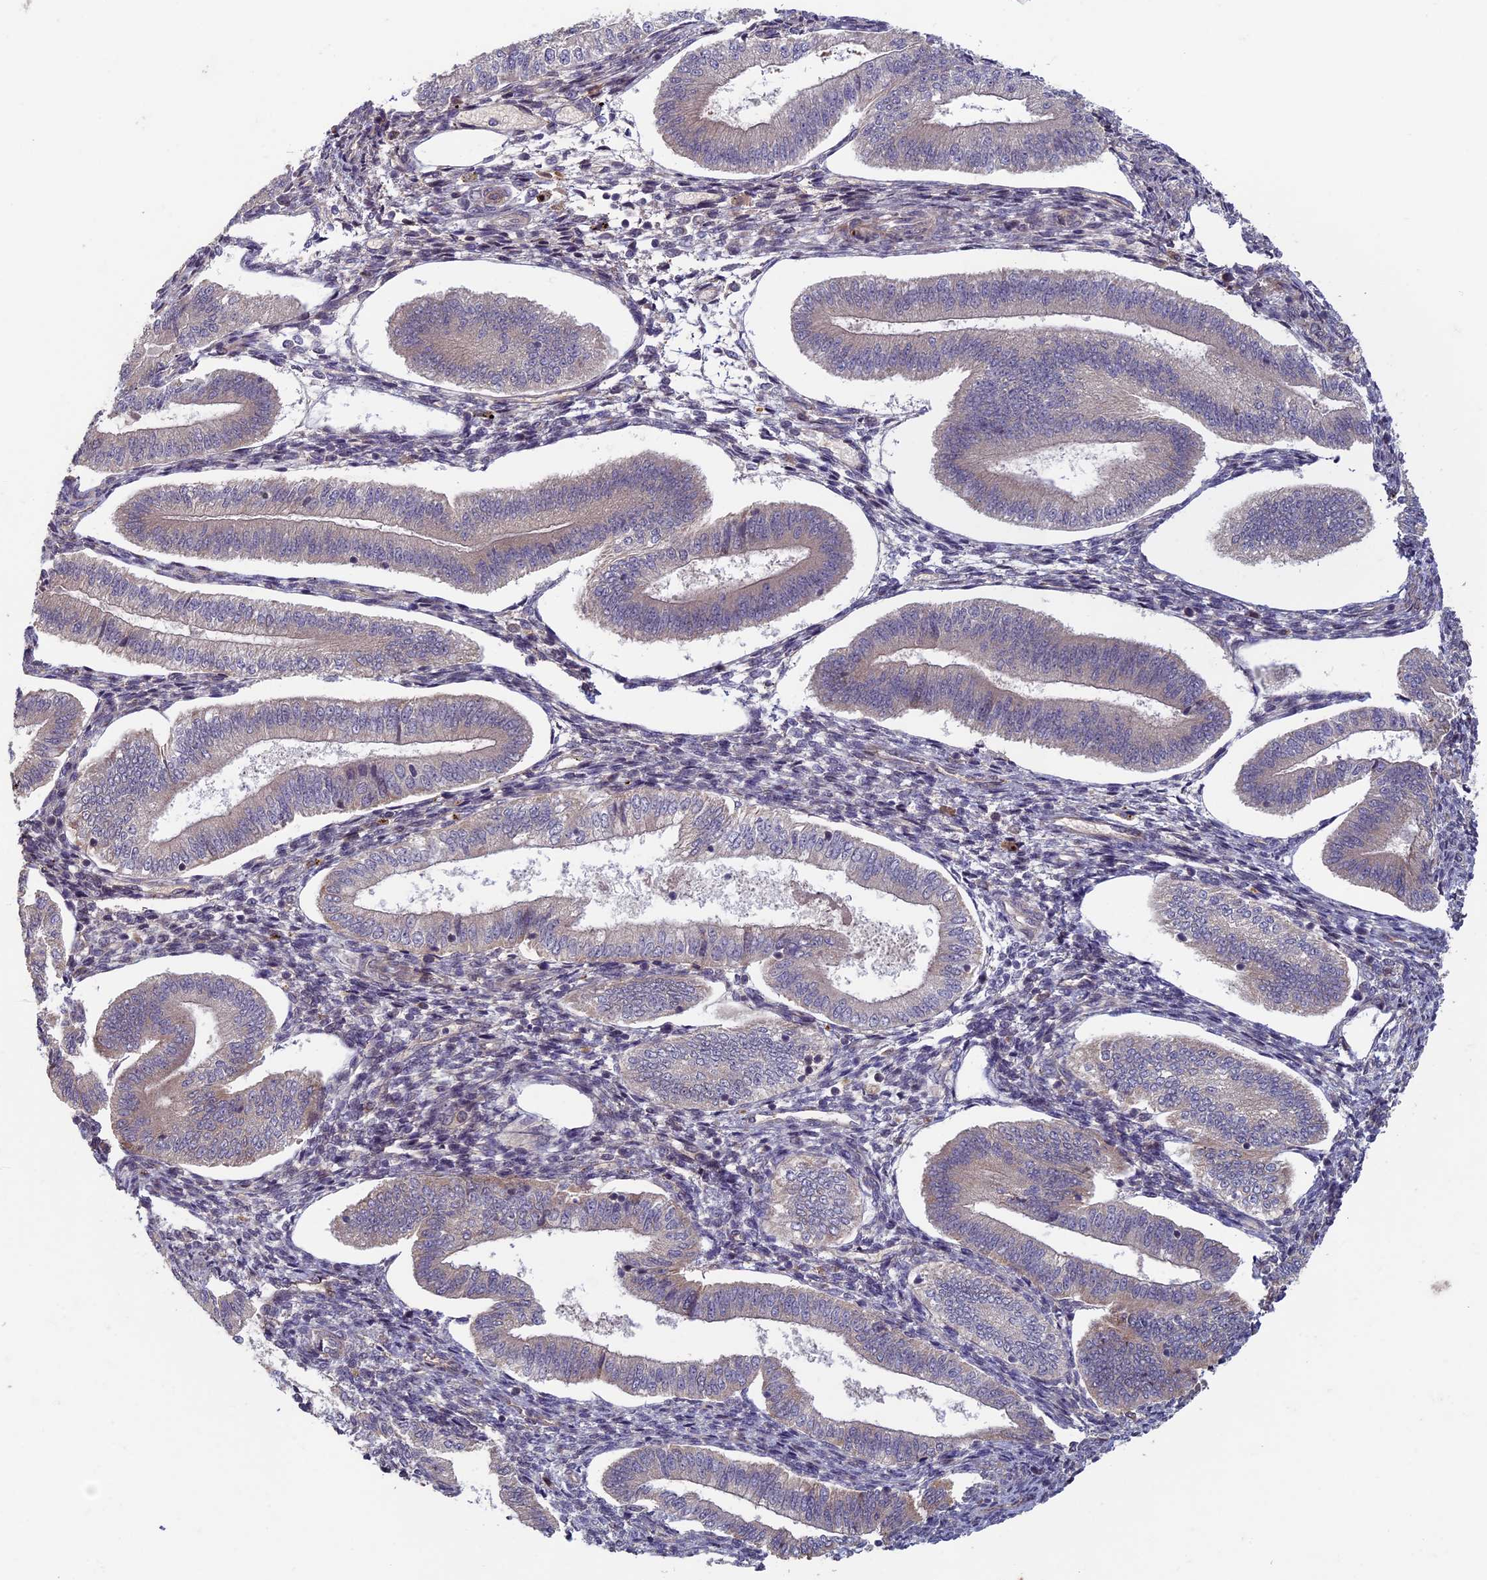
{"staining": {"intensity": "weak", "quantity": "<25%", "location": "cytoplasmic/membranous"}, "tissue": "endometrium", "cell_type": "Cells in endometrial stroma", "image_type": "normal", "snomed": [{"axis": "morphology", "description": "Normal tissue, NOS"}, {"axis": "topography", "description": "Endometrium"}], "caption": "Immunohistochemistry image of normal endometrium: endometrium stained with DAB demonstrates no significant protein expression in cells in endometrial stroma.", "gene": "RCCD1", "patient": {"sex": "female", "age": 34}}